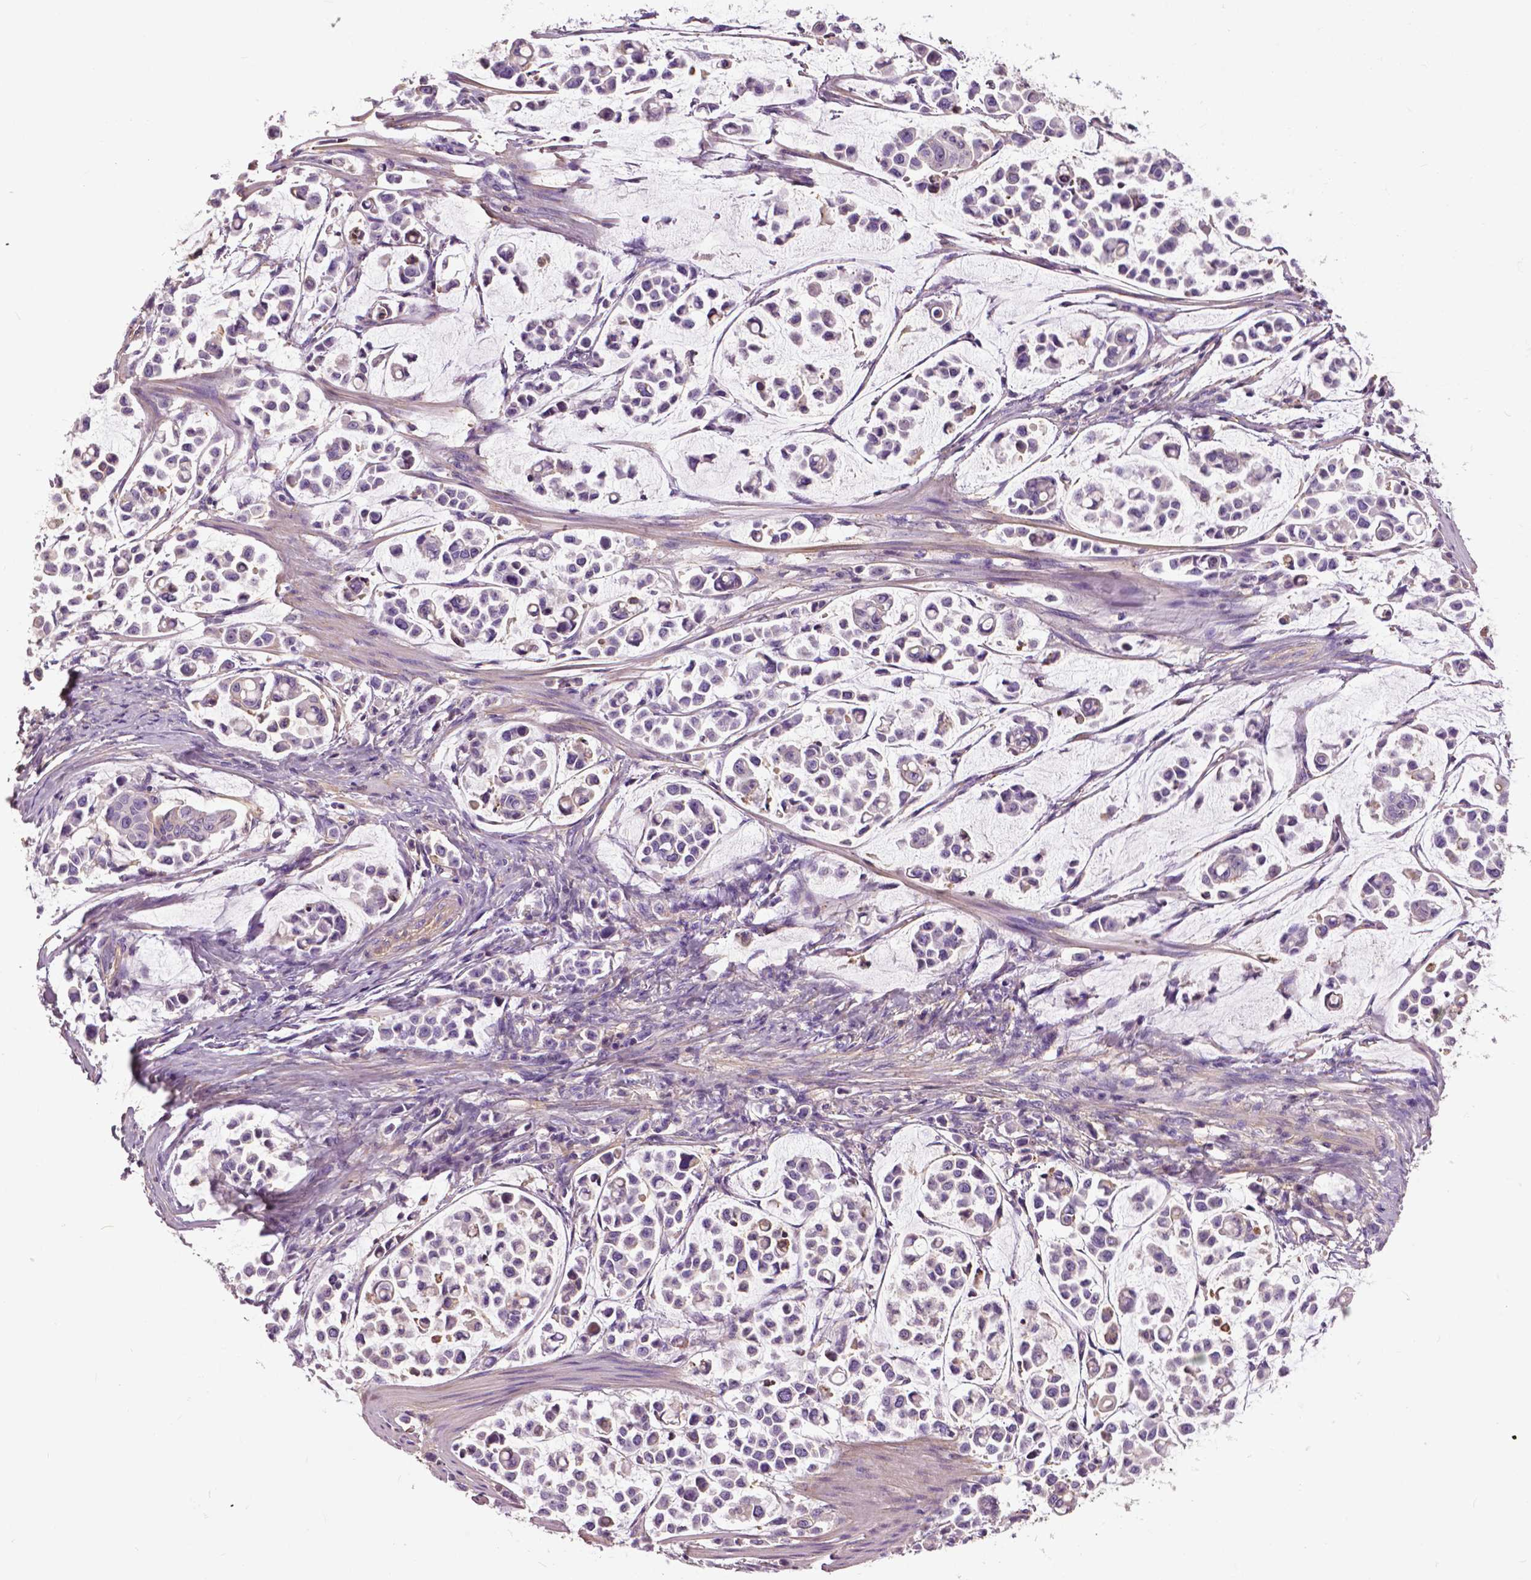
{"staining": {"intensity": "negative", "quantity": "none", "location": "none"}, "tissue": "stomach cancer", "cell_type": "Tumor cells", "image_type": "cancer", "snomed": [{"axis": "morphology", "description": "Adenocarcinoma, NOS"}, {"axis": "topography", "description": "Stomach"}], "caption": "An image of stomach adenocarcinoma stained for a protein shows no brown staining in tumor cells.", "gene": "ANXA13", "patient": {"sex": "male", "age": 82}}